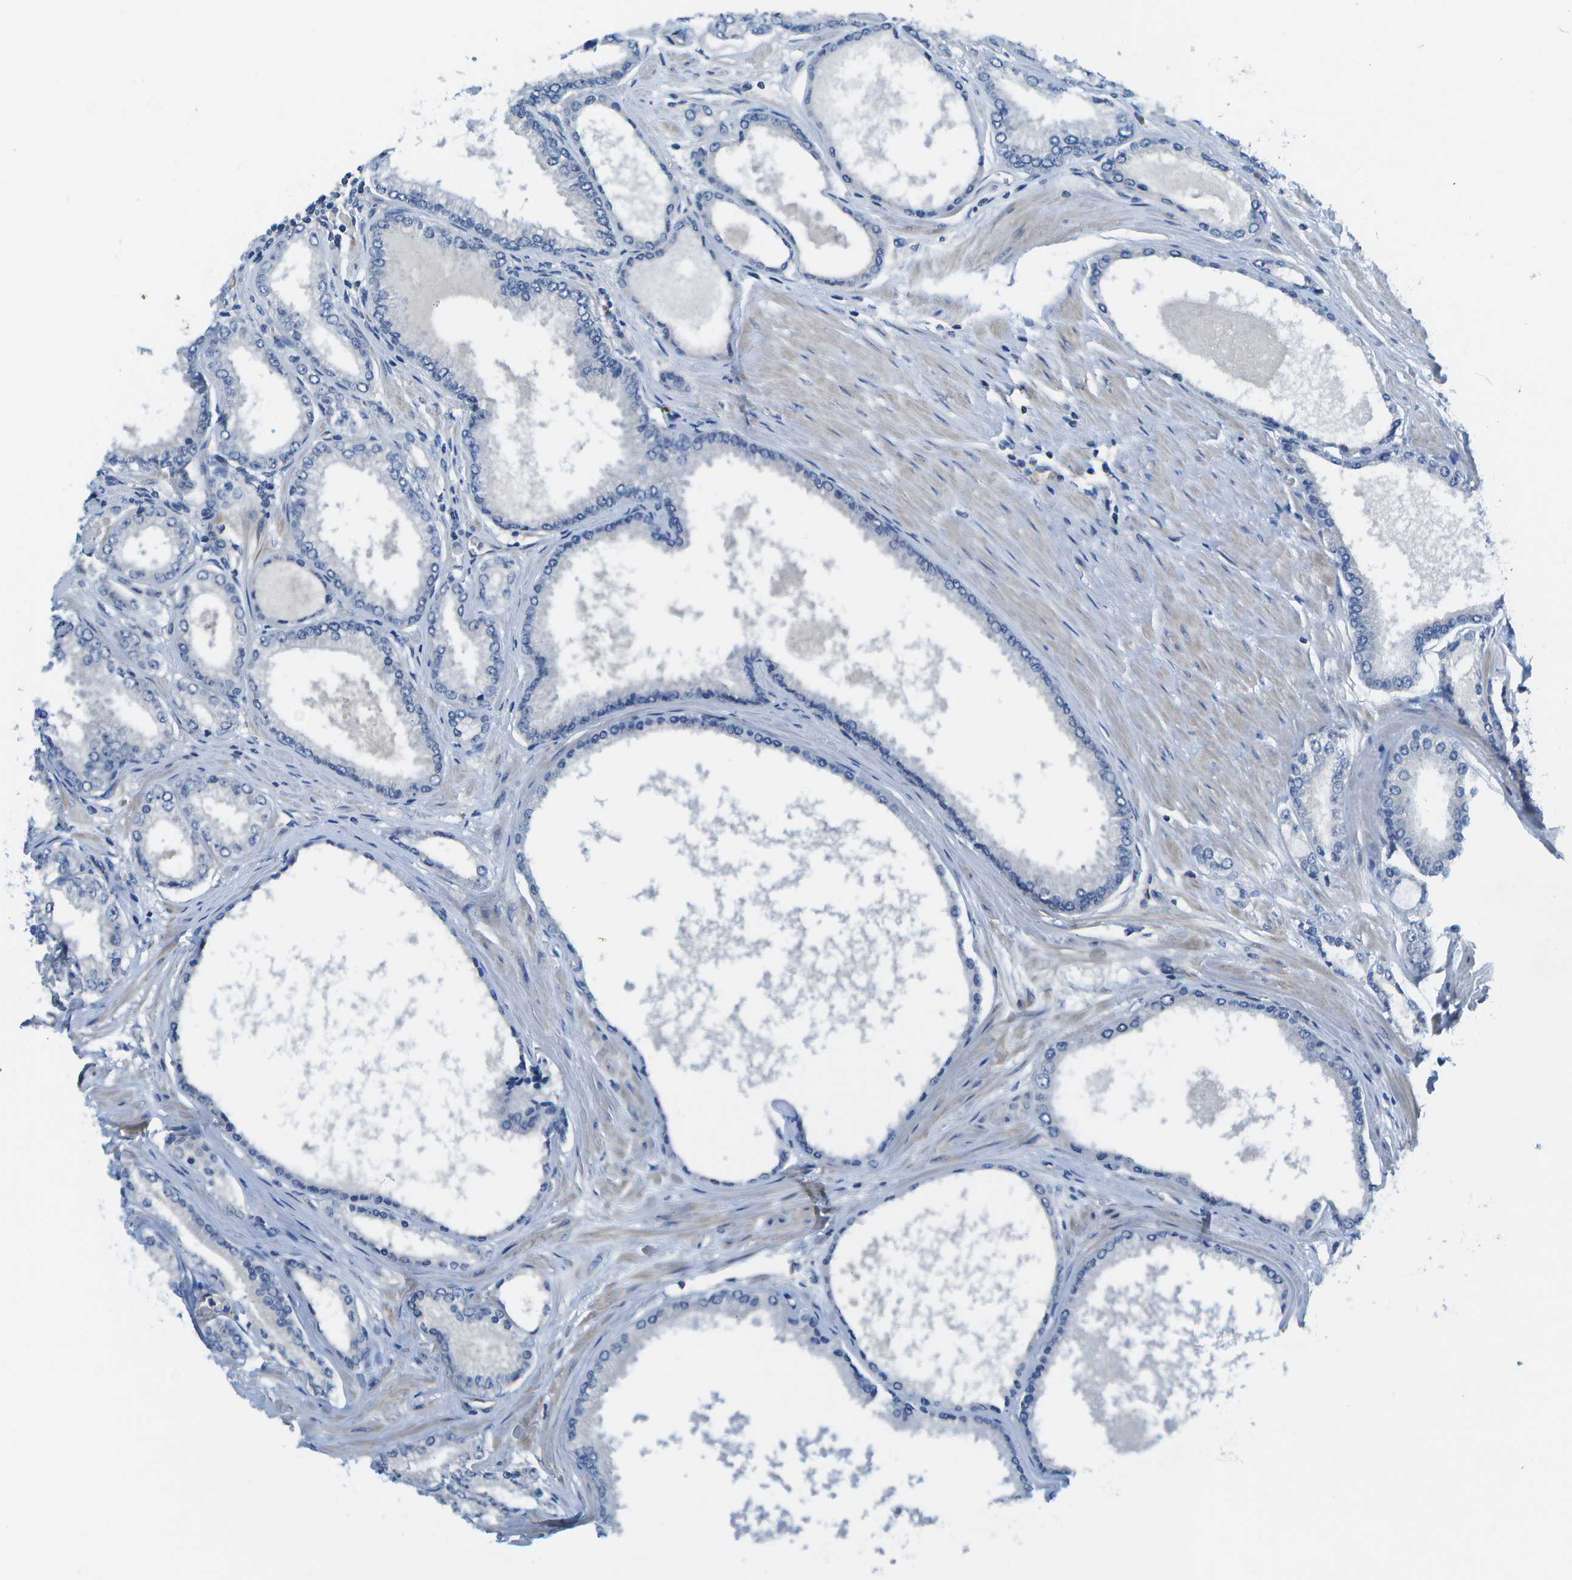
{"staining": {"intensity": "negative", "quantity": "none", "location": "none"}, "tissue": "prostate cancer", "cell_type": "Tumor cells", "image_type": "cancer", "snomed": [{"axis": "morphology", "description": "Adenocarcinoma, High grade"}, {"axis": "topography", "description": "Prostate"}], "caption": "IHC photomicrograph of human high-grade adenocarcinoma (prostate) stained for a protein (brown), which reveals no staining in tumor cells.", "gene": "KIAA0040", "patient": {"sex": "male", "age": 61}}